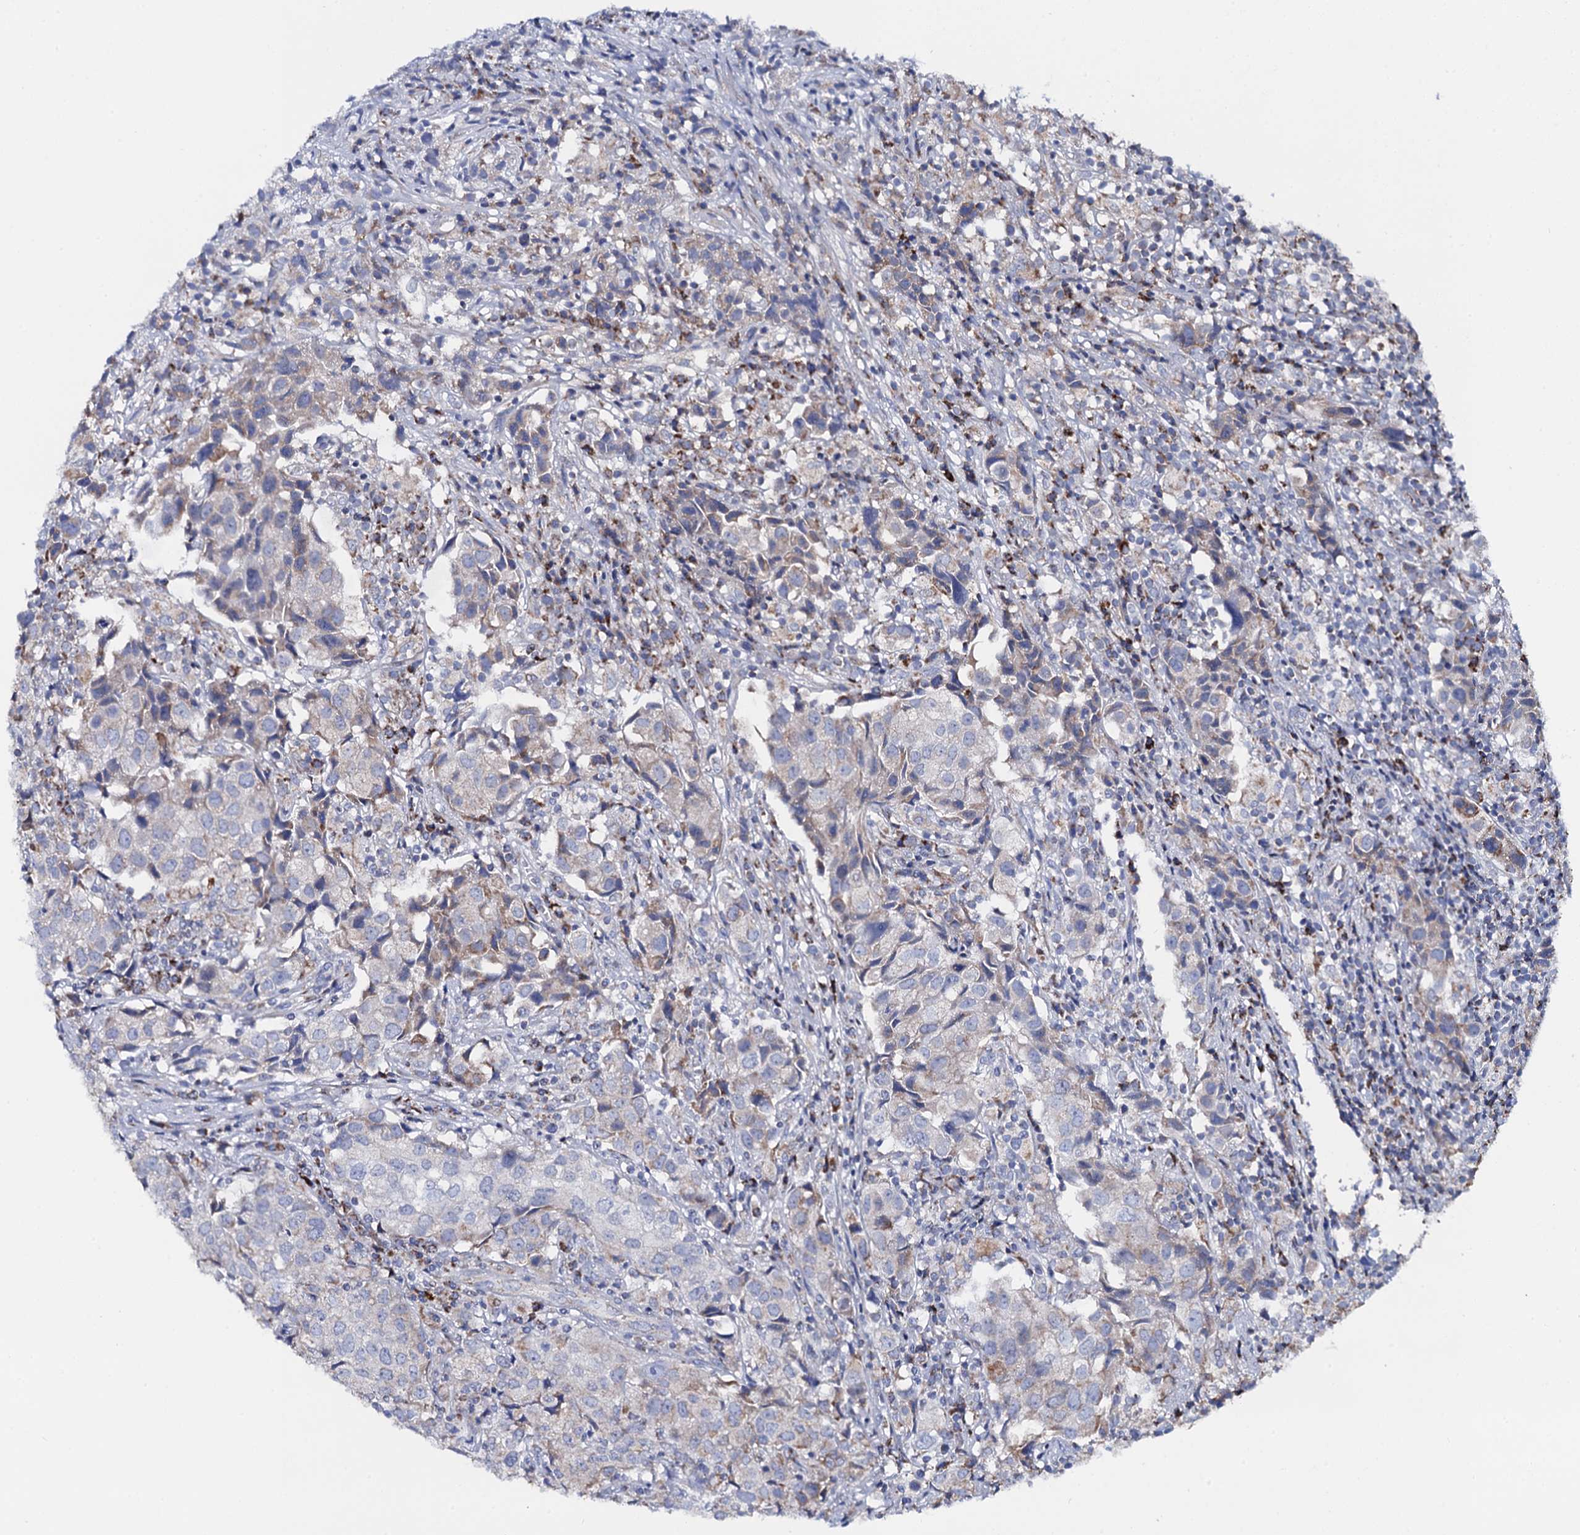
{"staining": {"intensity": "weak", "quantity": "<25%", "location": "cytoplasmic/membranous"}, "tissue": "urothelial cancer", "cell_type": "Tumor cells", "image_type": "cancer", "snomed": [{"axis": "morphology", "description": "Urothelial carcinoma, High grade"}, {"axis": "topography", "description": "Urinary bladder"}], "caption": "Photomicrograph shows no protein staining in tumor cells of urothelial carcinoma (high-grade) tissue. Brightfield microscopy of IHC stained with DAB (3,3'-diaminobenzidine) (brown) and hematoxylin (blue), captured at high magnification.", "gene": "ACADSB", "patient": {"sex": "female", "age": 75}}